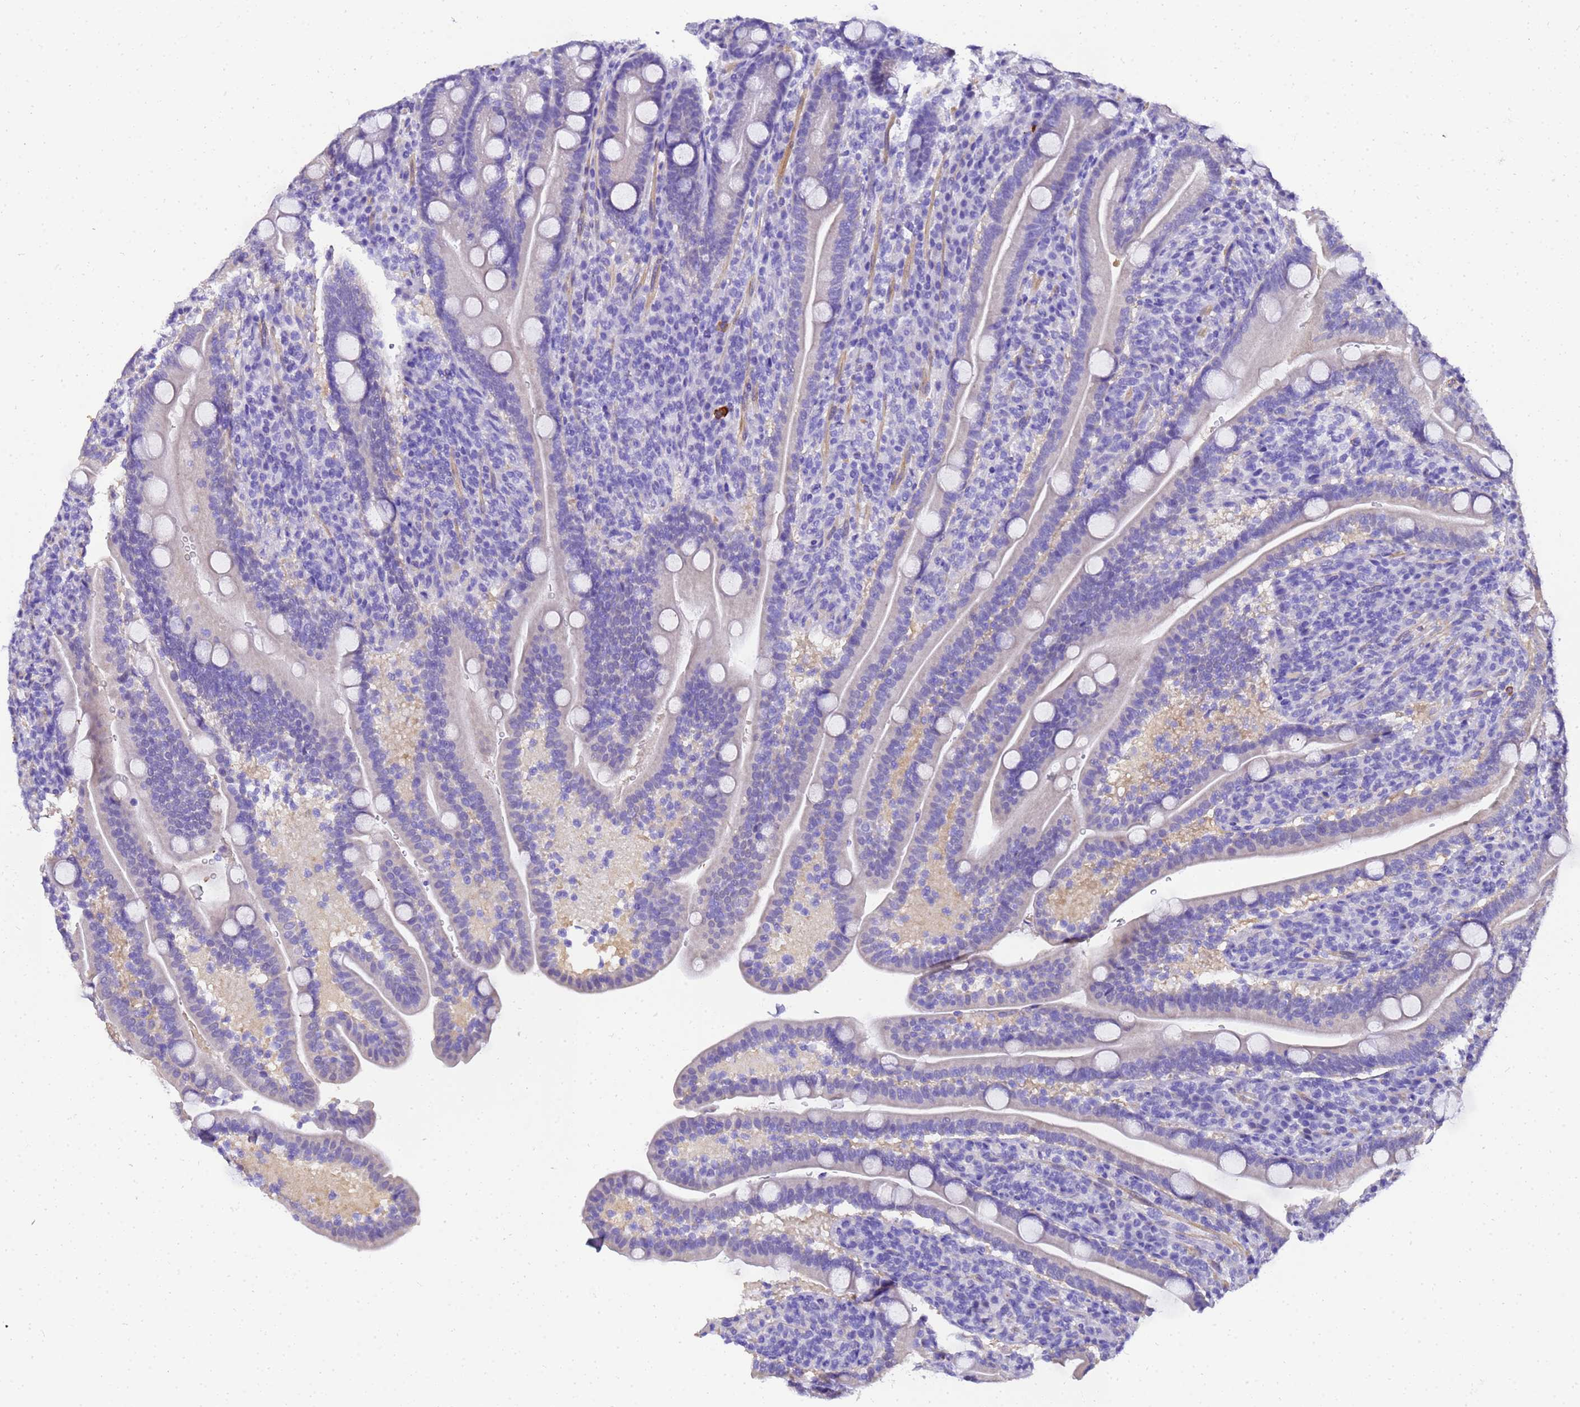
{"staining": {"intensity": "negative", "quantity": "none", "location": "none"}, "tissue": "duodenum", "cell_type": "Glandular cells", "image_type": "normal", "snomed": [{"axis": "morphology", "description": "Normal tissue, NOS"}, {"axis": "topography", "description": "Duodenum"}], "caption": "Human duodenum stained for a protein using immunohistochemistry (IHC) reveals no staining in glandular cells.", "gene": "HSPB6", "patient": {"sex": "male", "age": 35}}